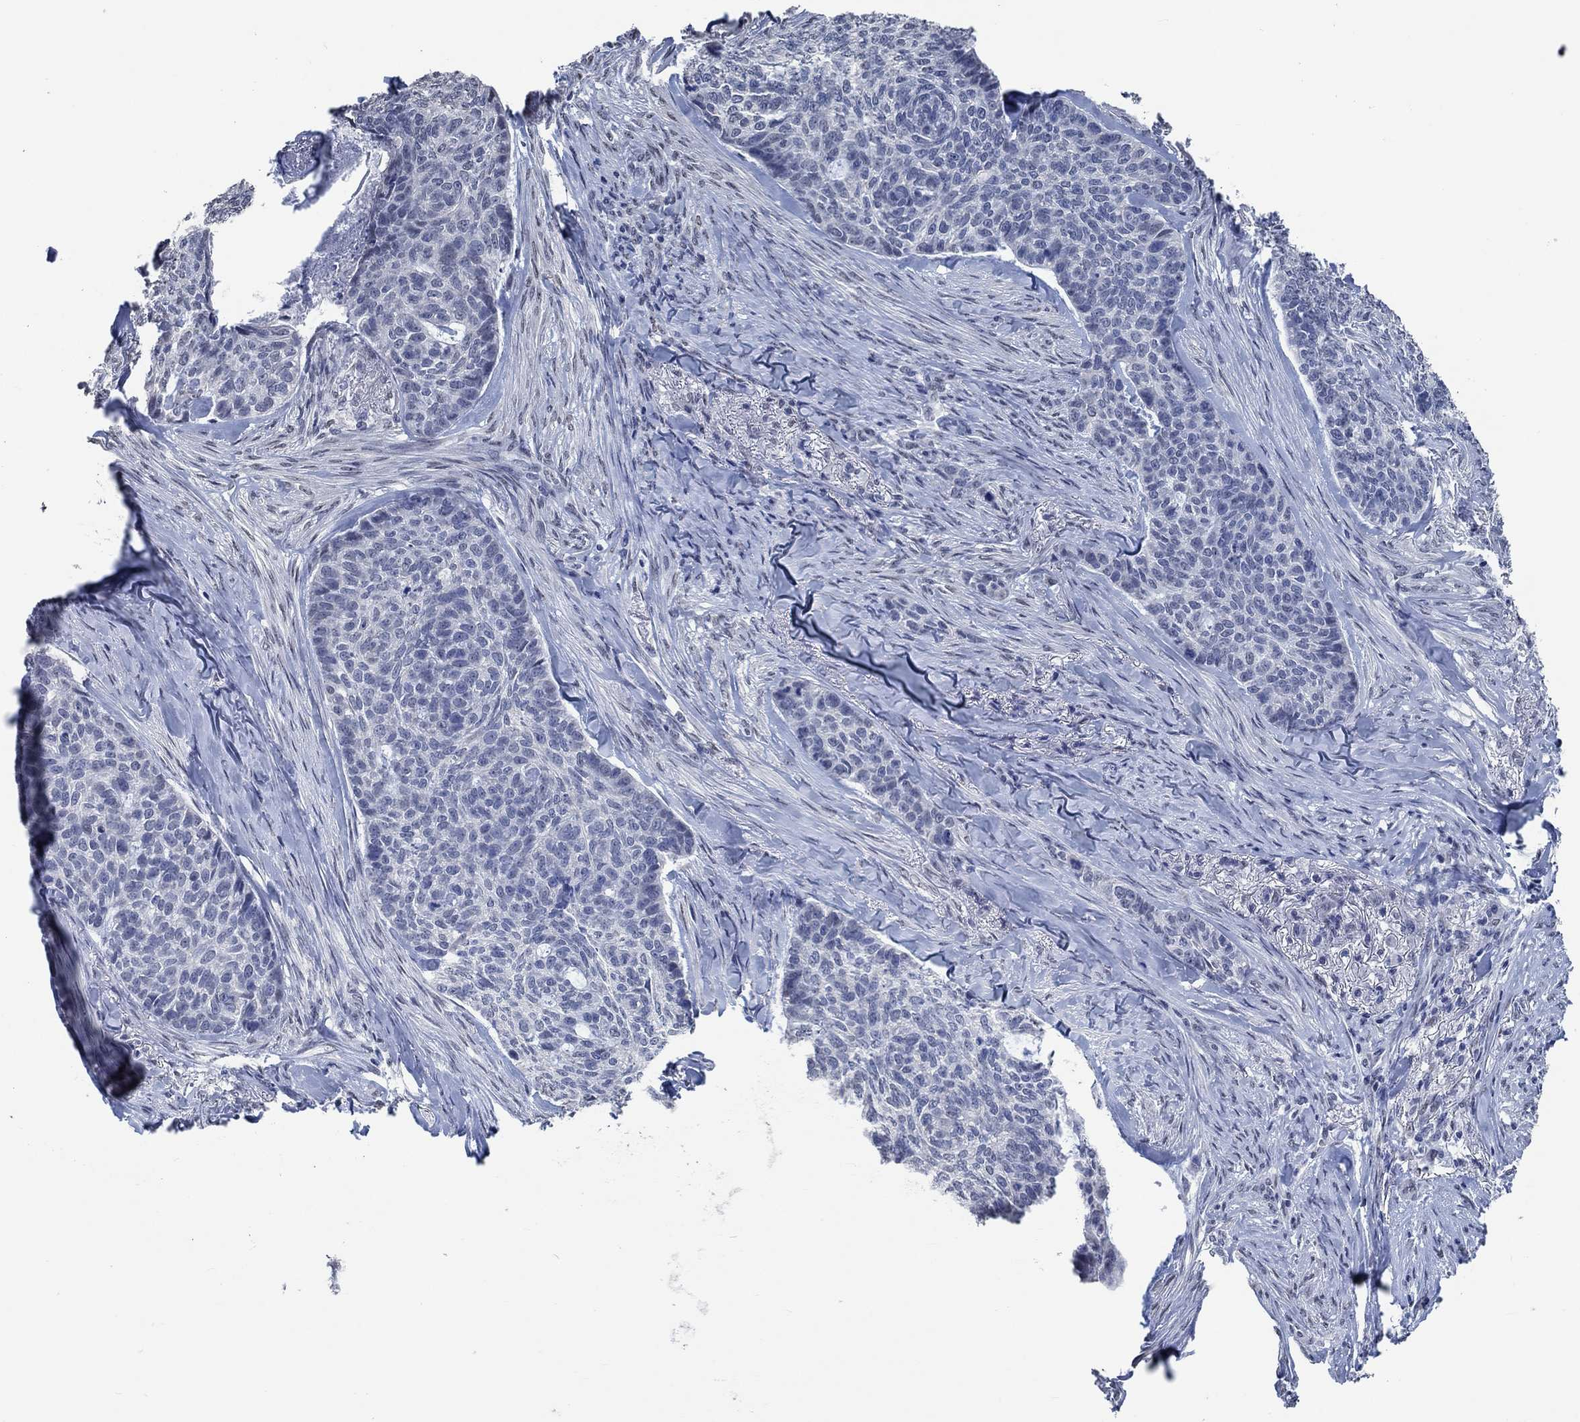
{"staining": {"intensity": "negative", "quantity": "none", "location": "none"}, "tissue": "skin cancer", "cell_type": "Tumor cells", "image_type": "cancer", "snomed": [{"axis": "morphology", "description": "Basal cell carcinoma"}, {"axis": "topography", "description": "Skin"}], "caption": "Tumor cells show no significant positivity in skin cancer (basal cell carcinoma). (Brightfield microscopy of DAB IHC at high magnification).", "gene": "OBSCN", "patient": {"sex": "female", "age": 69}}